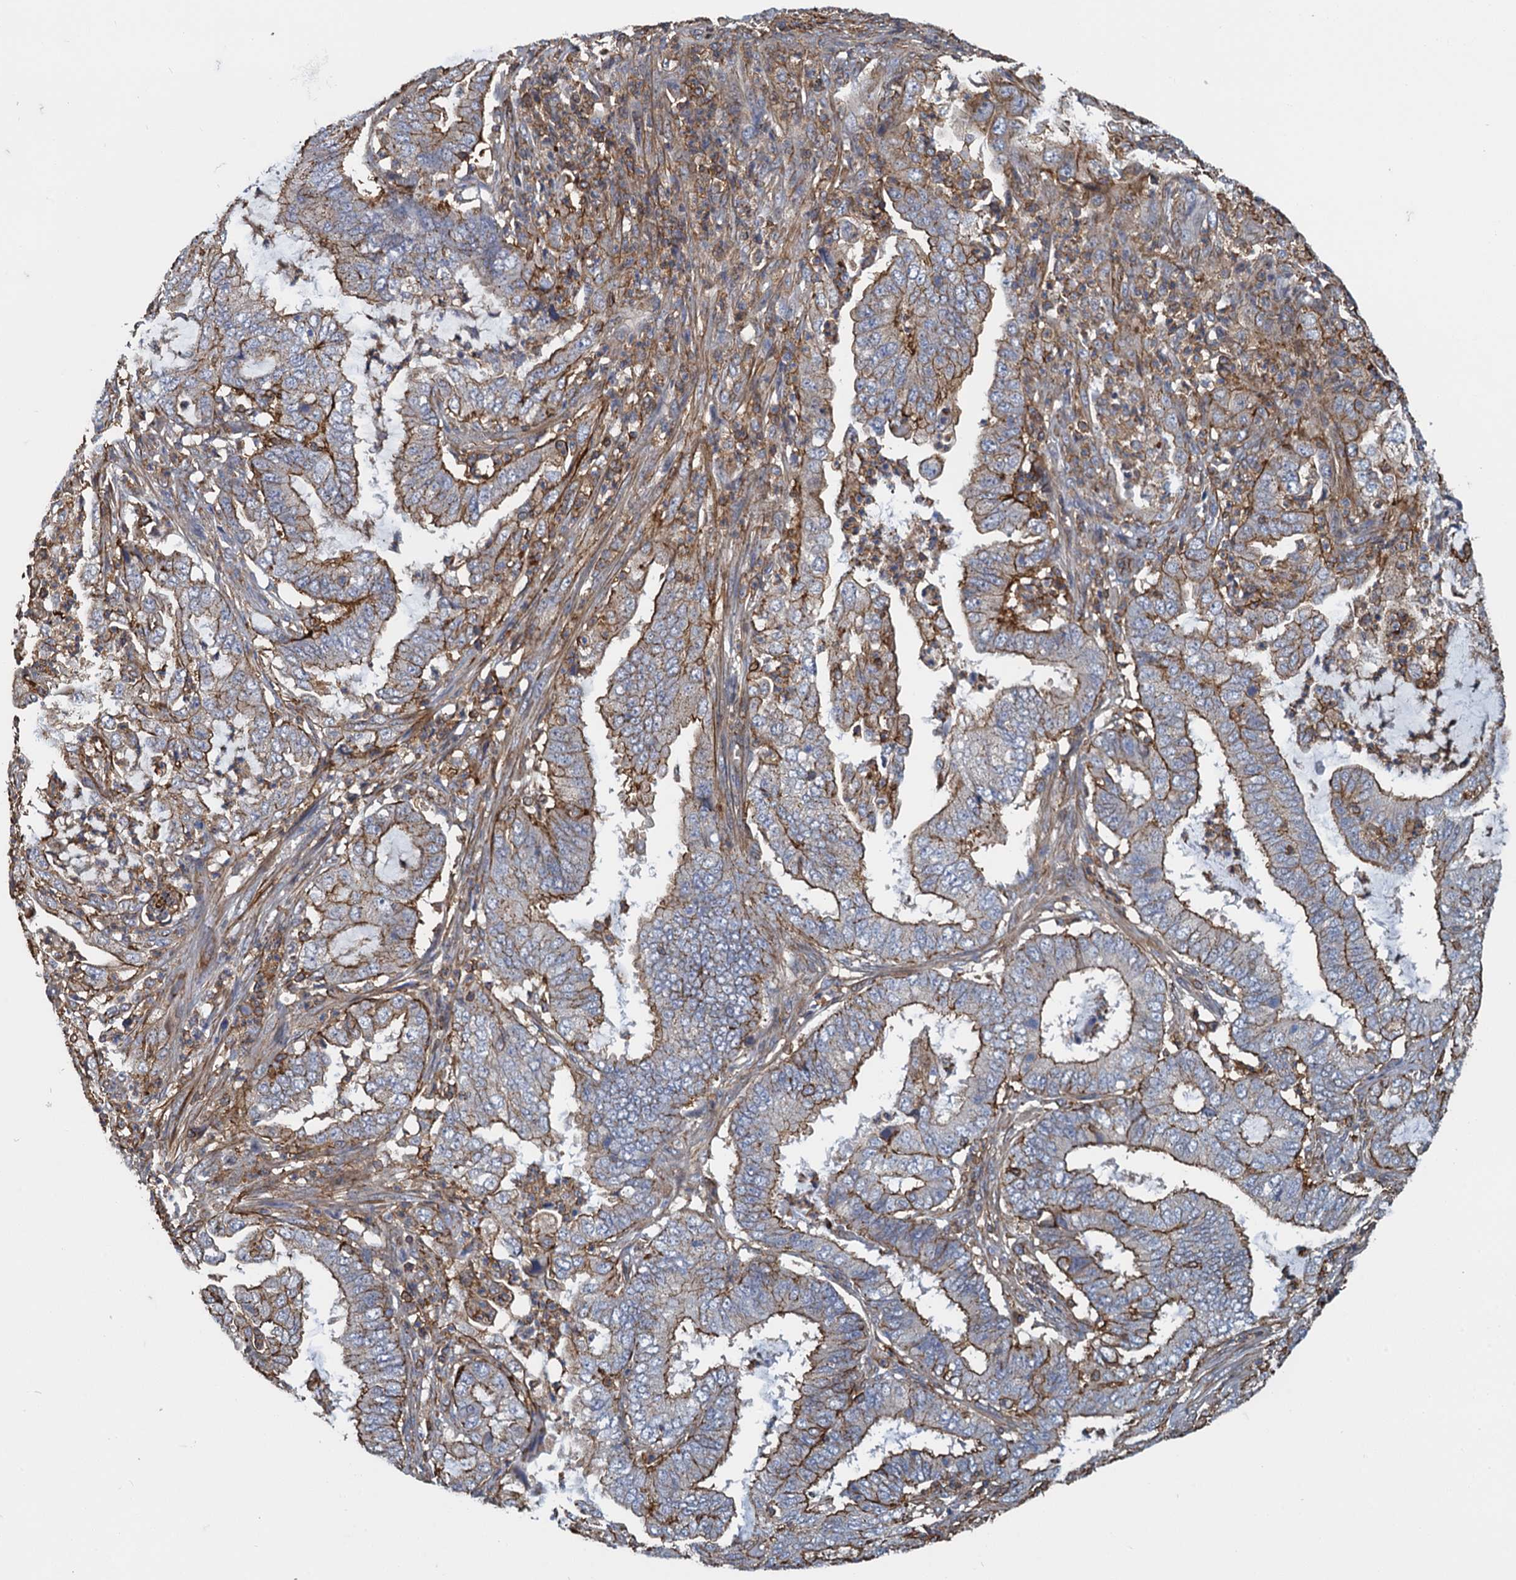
{"staining": {"intensity": "moderate", "quantity": "25%-75%", "location": "cytoplasmic/membranous"}, "tissue": "endometrial cancer", "cell_type": "Tumor cells", "image_type": "cancer", "snomed": [{"axis": "morphology", "description": "Adenocarcinoma, NOS"}, {"axis": "topography", "description": "Endometrium"}], "caption": "Immunohistochemistry (DAB (3,3'-diaminobenzidine)) staining of human endometrial adenocarcinoma reveals moderate cytoplasmic/membranous protein staining in approximately 25%-75% of tumor cells. The protein is shown in brown color, while the nuclei are stained blue.", "gene": "PROSER2", "patient": {"sex": "female", "age": 51}}